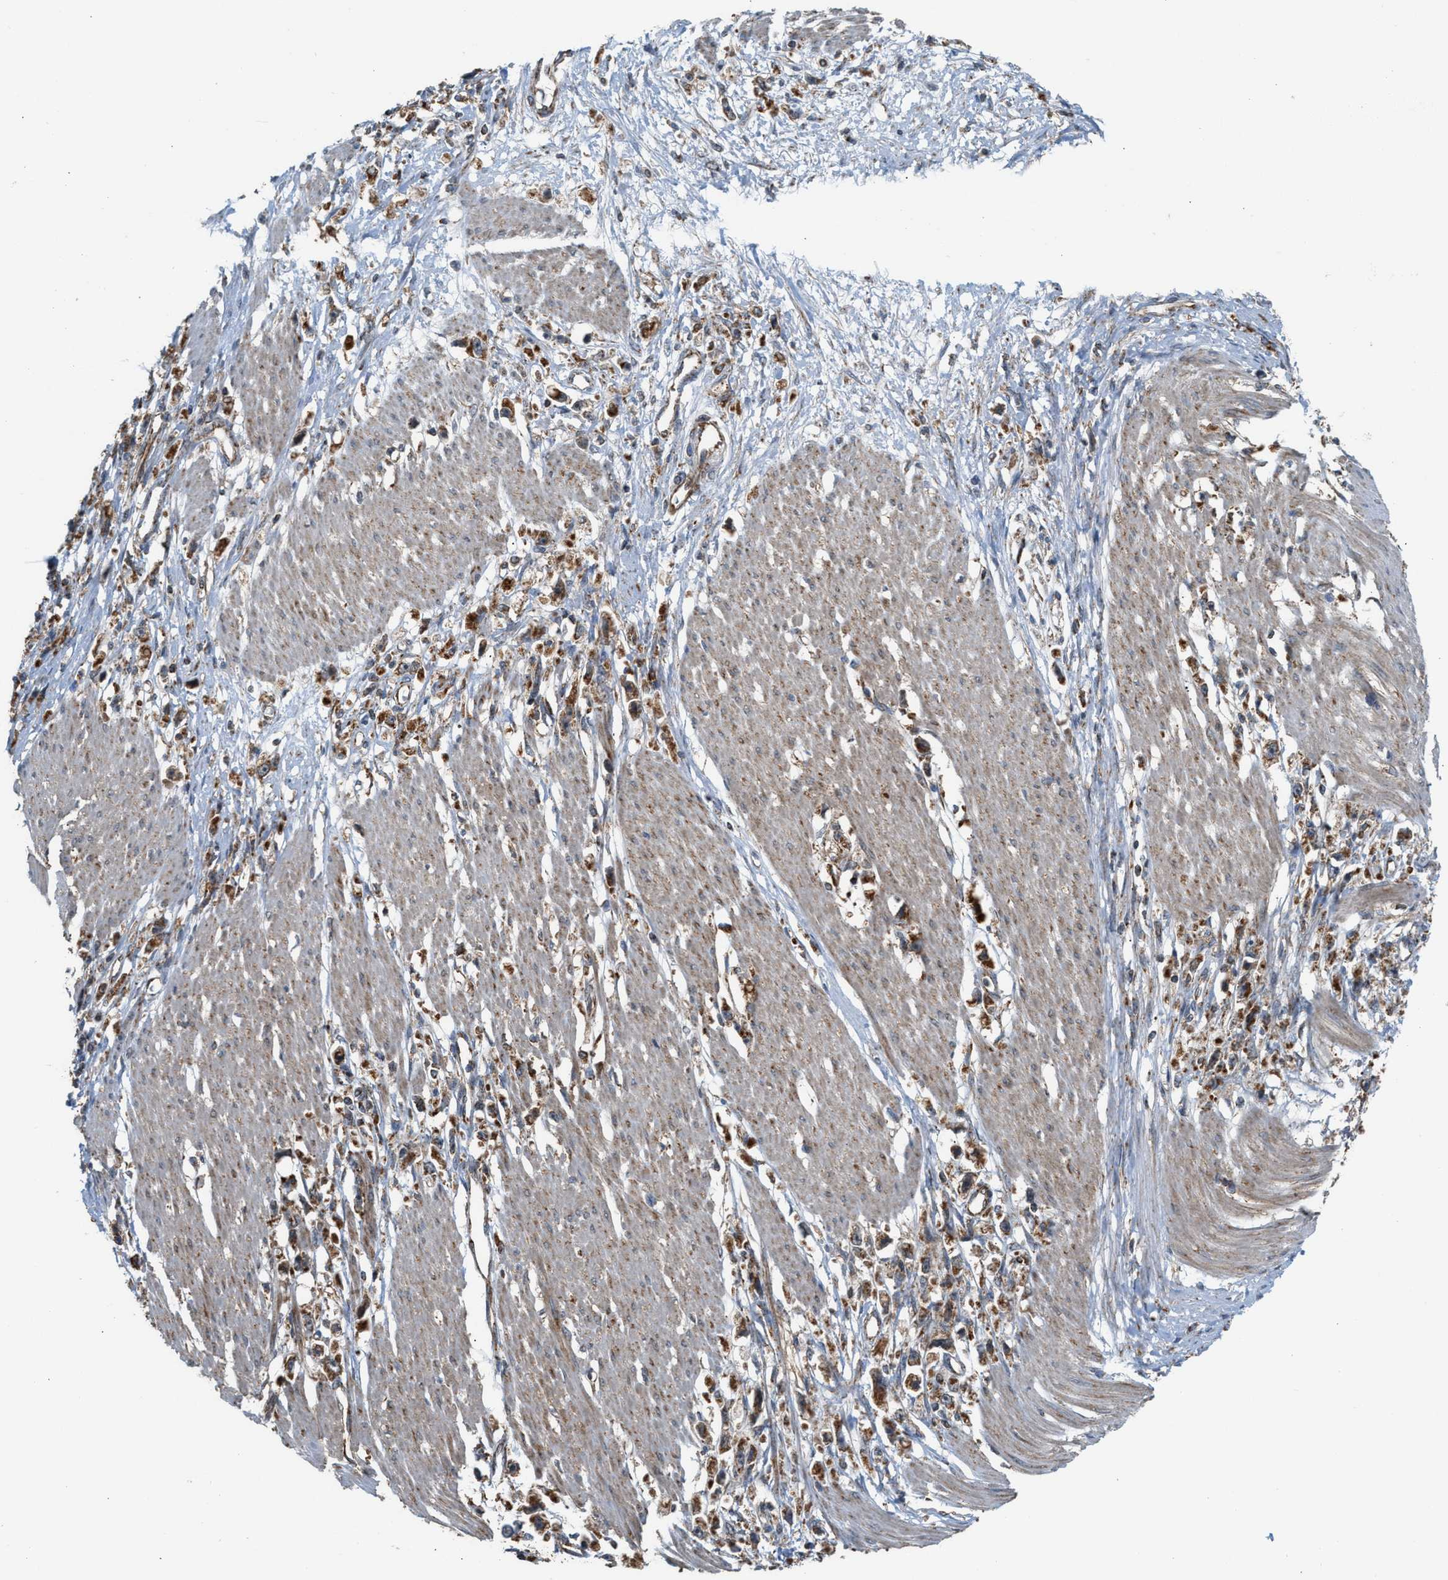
{"staining": {"intensity": "moderate", "quantity": ">75%", "location": "cytoplasmic/membranous"}, "tissue": "stomach cancer", "cell_type": "Tumor cells", "image_type": "cancer", "snomed": [{"axis": "morphology", "description": "Adenocarcinoma, NOS"}, {"axis": "topography", "description": "Stomach"}], "caption": "This histopathology image reveals stomach adenocarcinoma stained with immunohistochemistry (IHC) to label a protein in brown. The cytoplasmic/membranous of tumor cells show moderate positivity for the protein. Nuclei are counter-stained blue.", "gene": "SGSM2", "patient": {"sex": "female", "age": 59}}